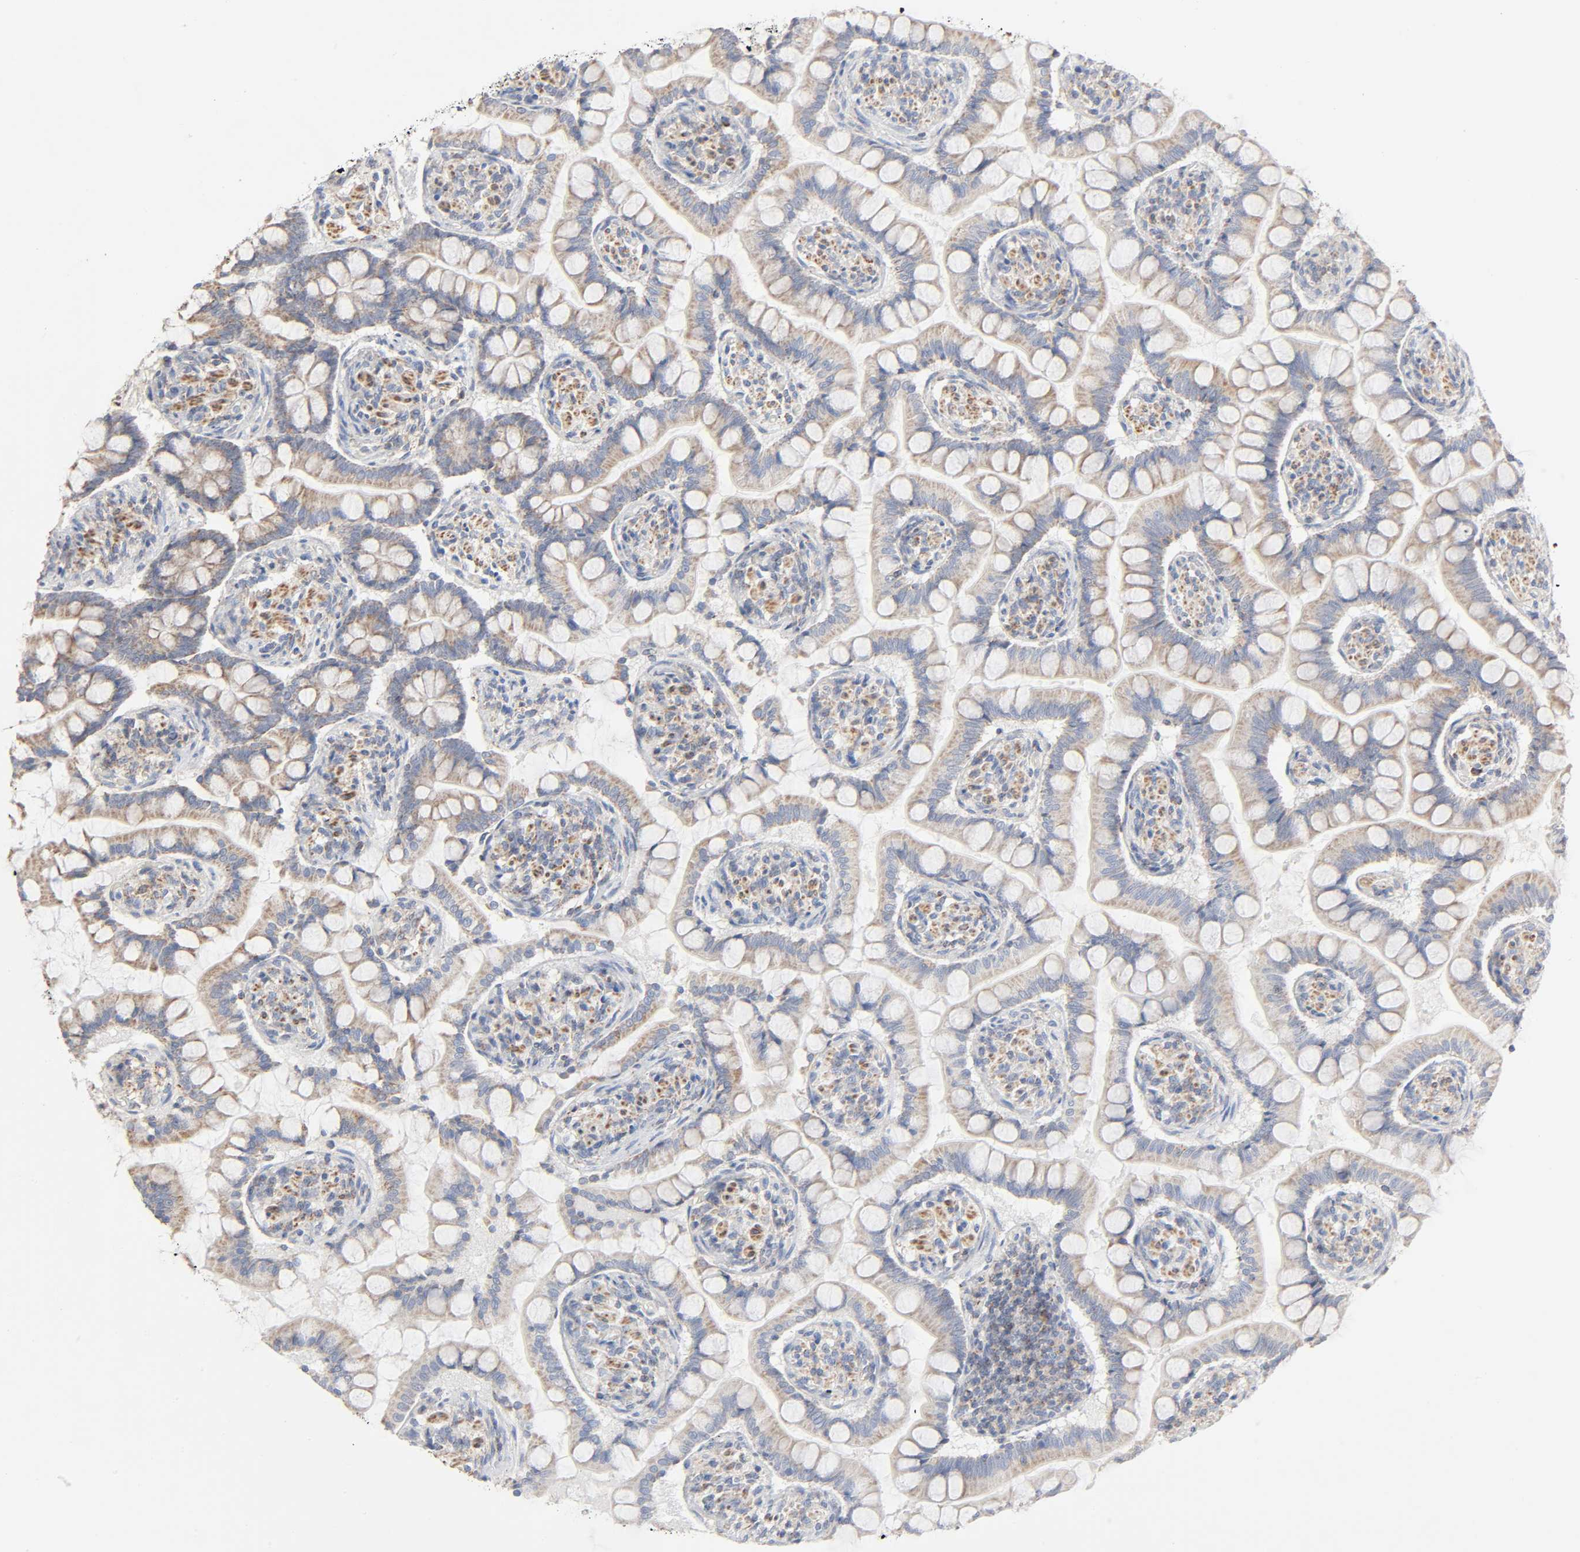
{"staining": {"intensity": "moderate", "quantity": ">75%", "location": "cytoplasmic/membranous"}, "tissue": "small intestine", "cell_type": "Glandular cells", "image_type": "normal", "snomed": [{"axis": "morphology", "description": "Normal tissue, NOS"}, {"axis": "topography", "description": "Small intestine"}], "caption": "Benign small intestine demonstrates moderate cytoplasmic/membranous positivity in about >75% of glandular cells.", "gene": "SYT16", "patient": {"sex": "male", "age": 41}}